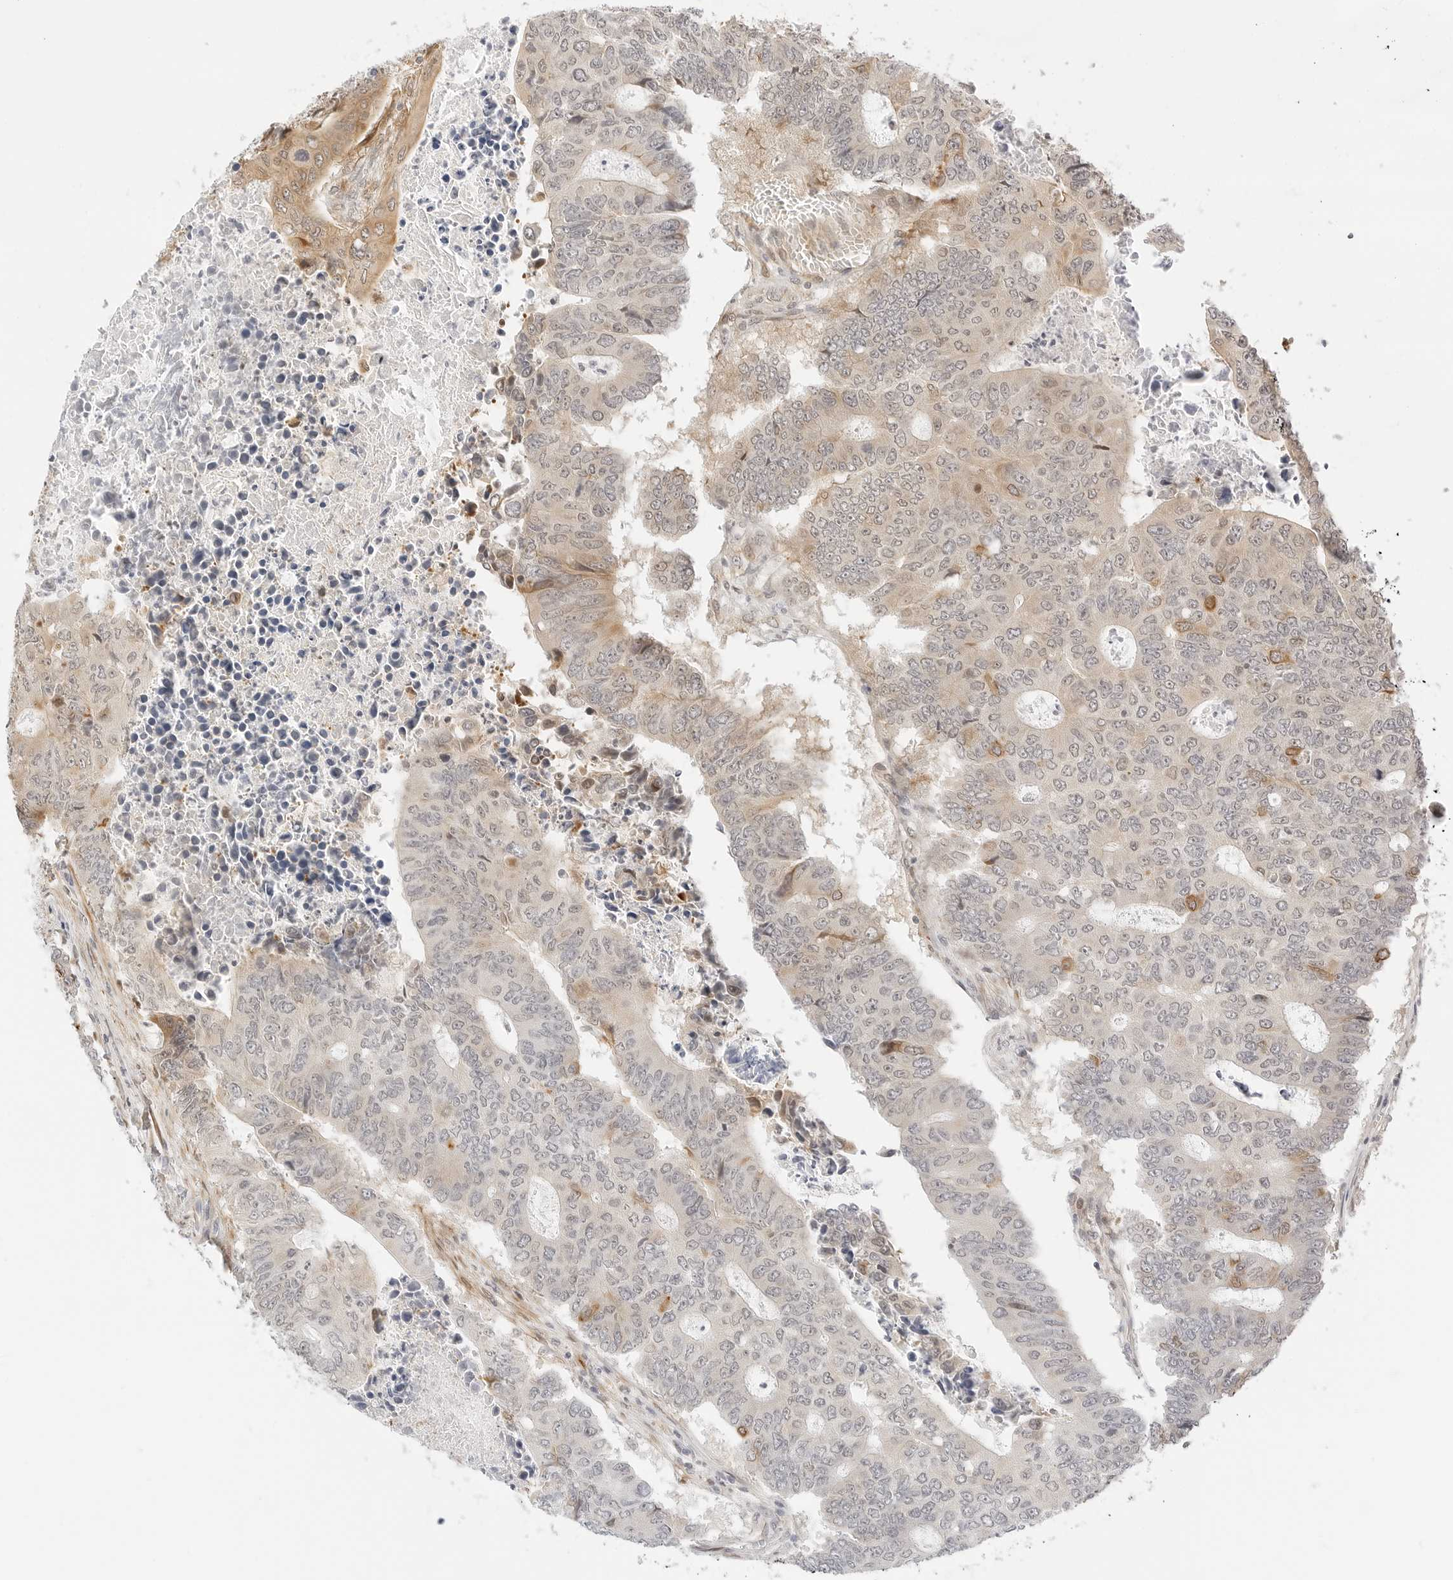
{"staining": {"intensity": "moderate", "quantity": "<25%", "location": "cytoplasmic/membranous"}, "tissue": "colorectal cancer", "cell_type": "Tumor cells", "image_type": "cancer", "snomed": [{"axis": "morphology", "description": "Adenocarcinoma, NOS"}, {"axis": "topography", "description": "Colon"}], "caption": "Tumor cells display low levels of moderate cytoplasmic/membranous positivity in approximately <25% of cells in adenocarcinoma (colorectal).", "gene": "TEKT2", "patient": {"sex": "male", "age": 87}}